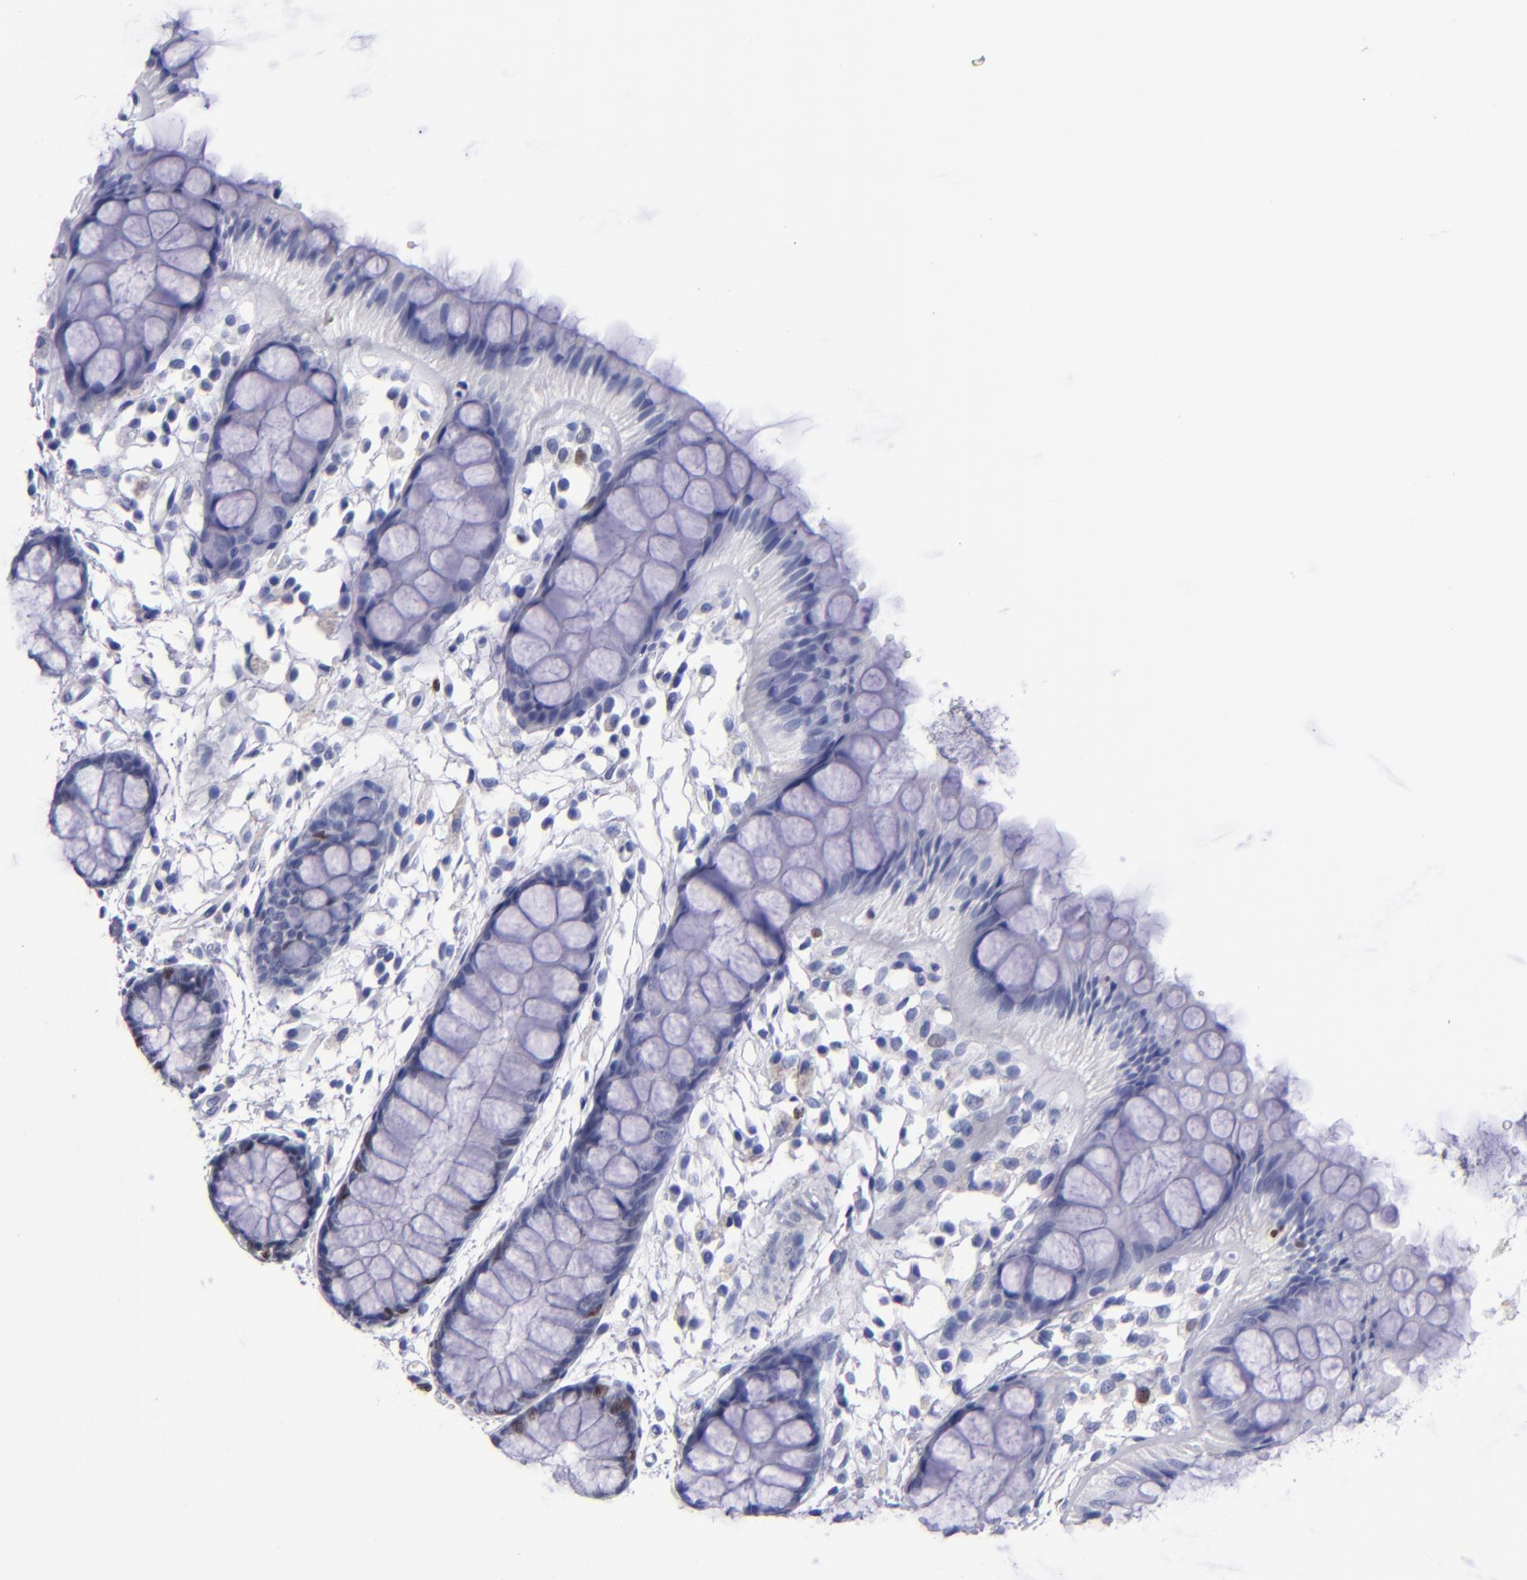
{"staining": {"intensity": "moderate", "quantity": "25%-75%", "location": "nuclear"}, "tissue": "rectum", "cell_type": "Glandular cells", "image_type": "normal", "snomed": [{"axis": "morphology", "description": "Normal tissue, NOS"}, {"axis": "topography", "description": "Rectum"}], "caption": "A high-resolution micrograph shows immunohistochemistry staining of normal rectum, which reveals moderate nuclear staining in approximately 25%-75% of glandular cells. Ihc stains the protein of interest in brown and the nuclei are stained blue.", "gene": "MCM7", "patient": {"sex": "female", "age": 66}}